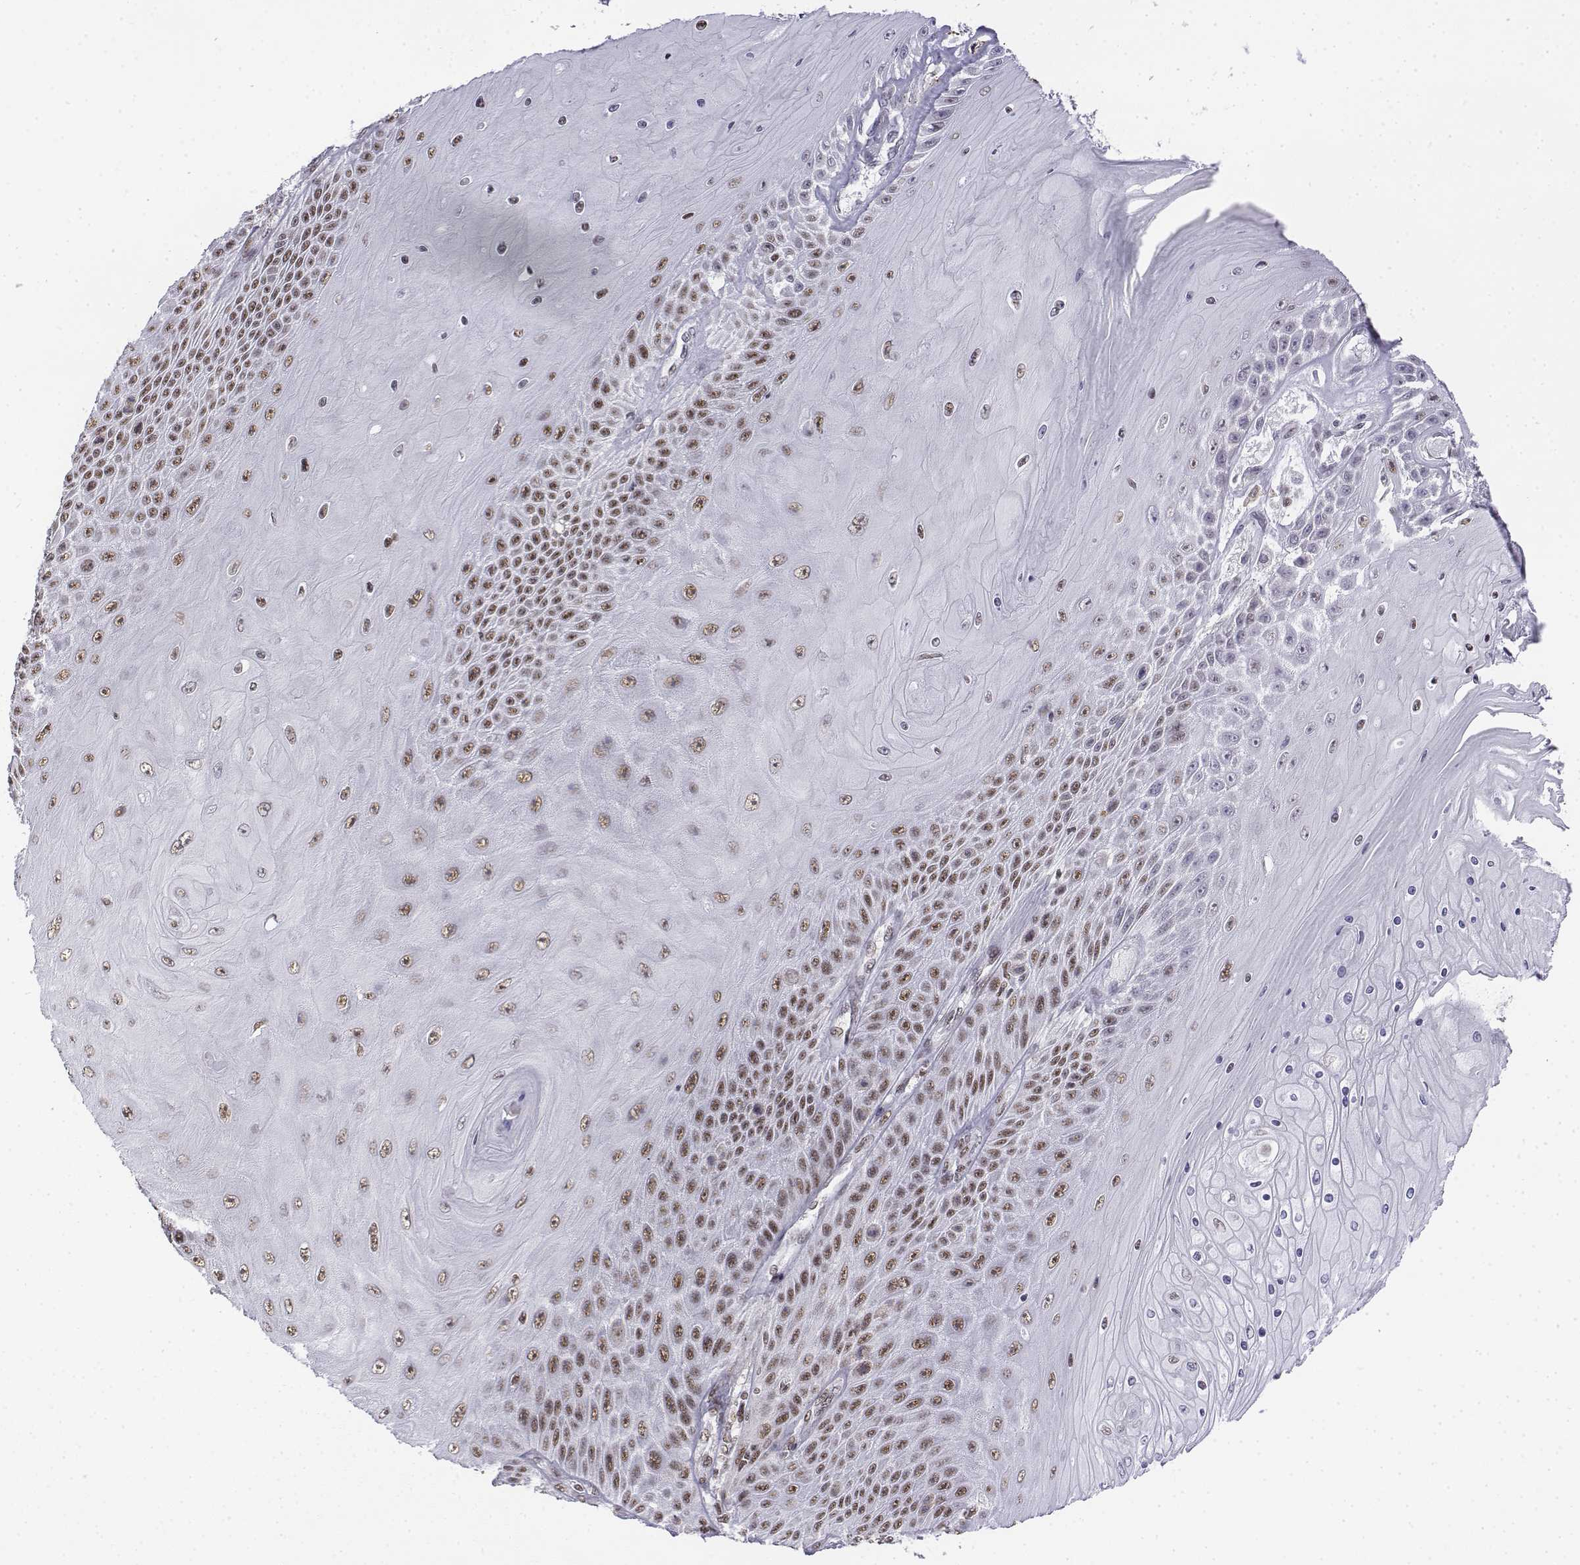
{"staining": {"intensity": "moderate", "quantity": ">75%", "location": "nuclear"}, "tissue": "skin cancer", "cell_type": "Tumor cells", "image_type": "cancer", "snomed": [{"axis": "morphology", "description": "Squamous cell carcinoma, NOS"}, {"axis": "topography", "description": "Skin"}], "caption": "Protein expression analysis of squamous cell carcinoma (skin) exhibits moderate nuclear positivity in about >75% of tumor cells.", "gene": "SETD1A", "patient": {"sex": "male", "age": 62}}